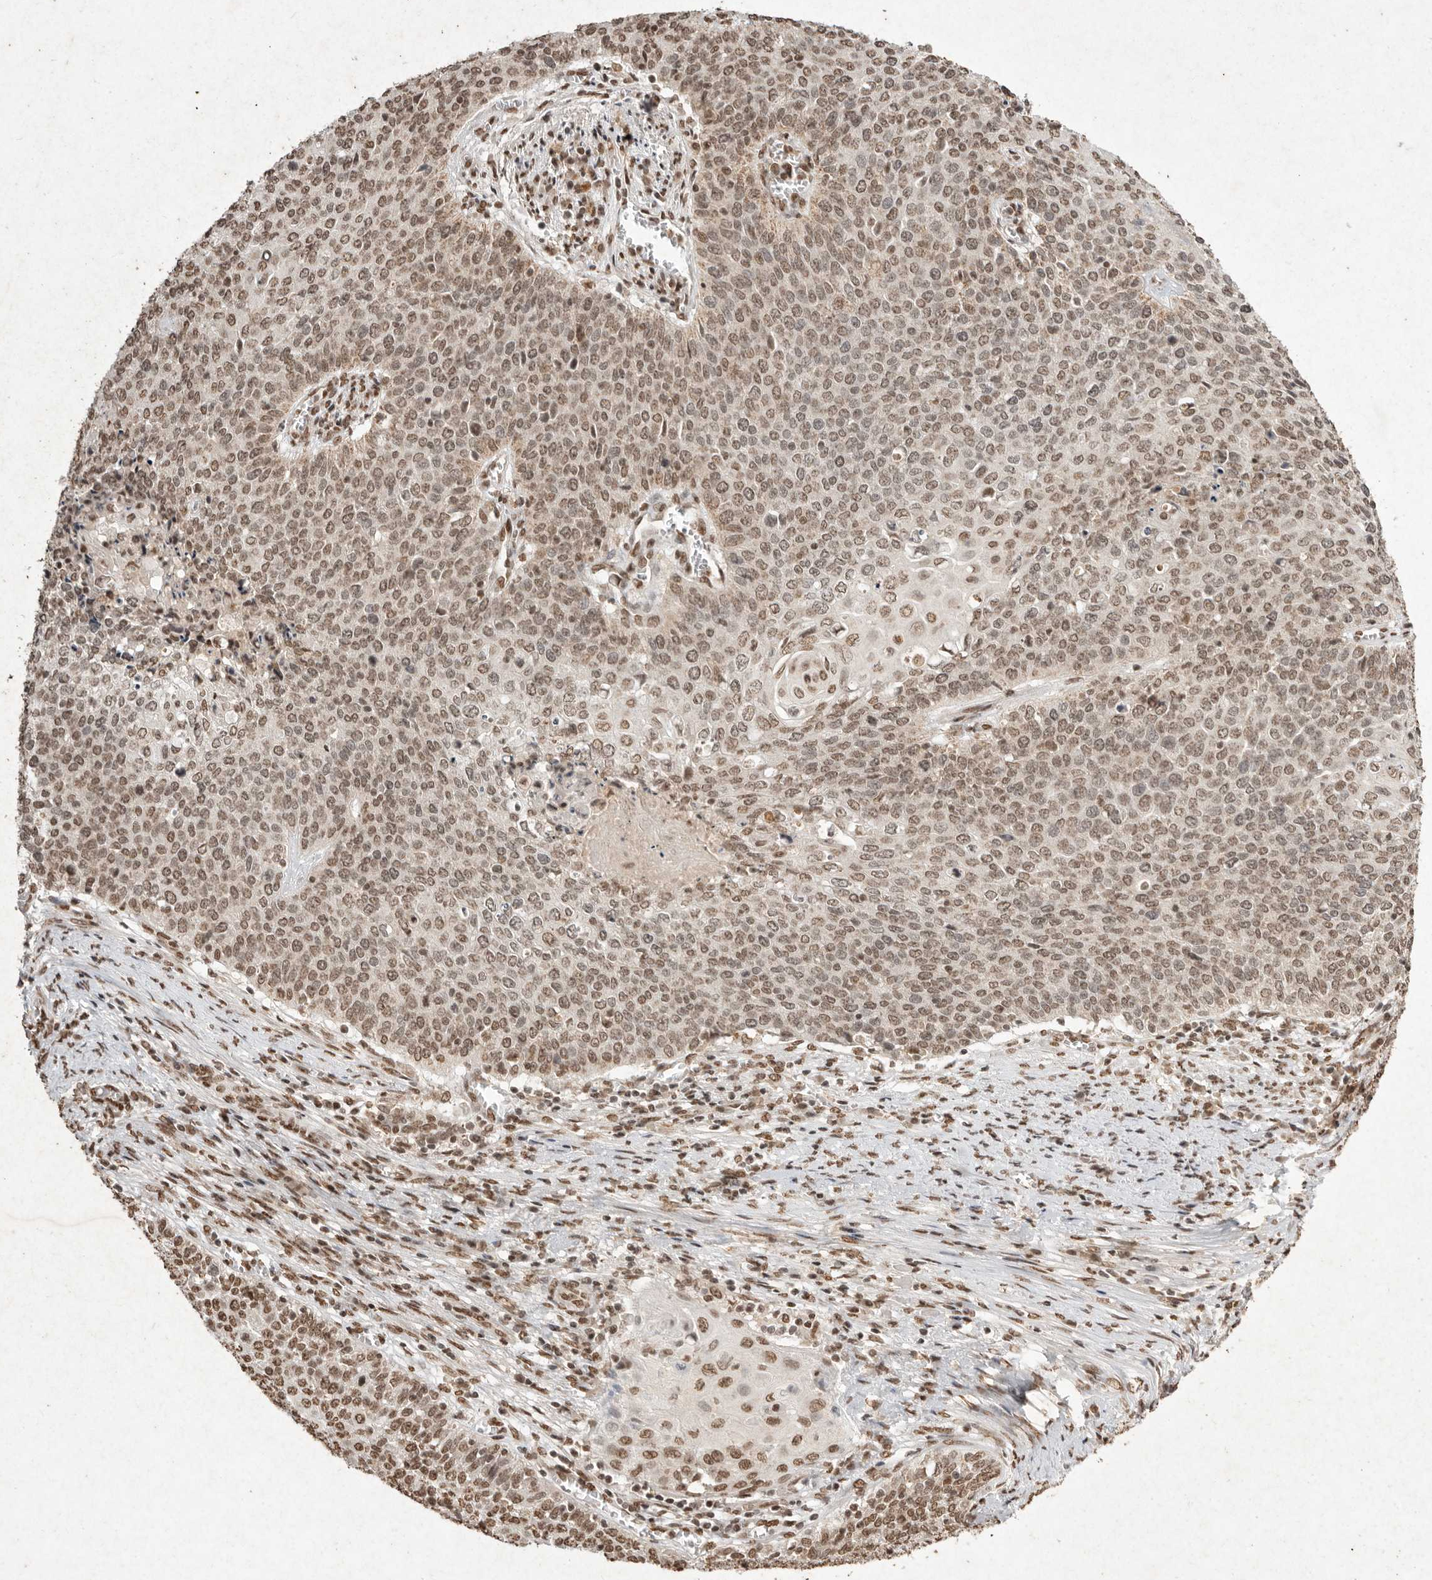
{"staining": {"intensity": "moderate", "quantity": ">75%", "location": "nuclear"}, "tissue": "cervical cancer", "cell_type": "Tumor cells", "image_type": "cancer", "snomed": [{"axis": "morphology", "description": "Squamous cell carcinoma, NOS"}, {"axis": "topography", "description": "Cervix"}], "caption": "Immunohistochemistry (IHC) photomicrograph of human cervical squamous cell carcinoma stained for a protein (brown), which exhibits medium levels of moderate nuclear positivity in about >75% of tumor cells.", "gene": "NKX3-2", "patient": {"sex": "female", "age": 39}}